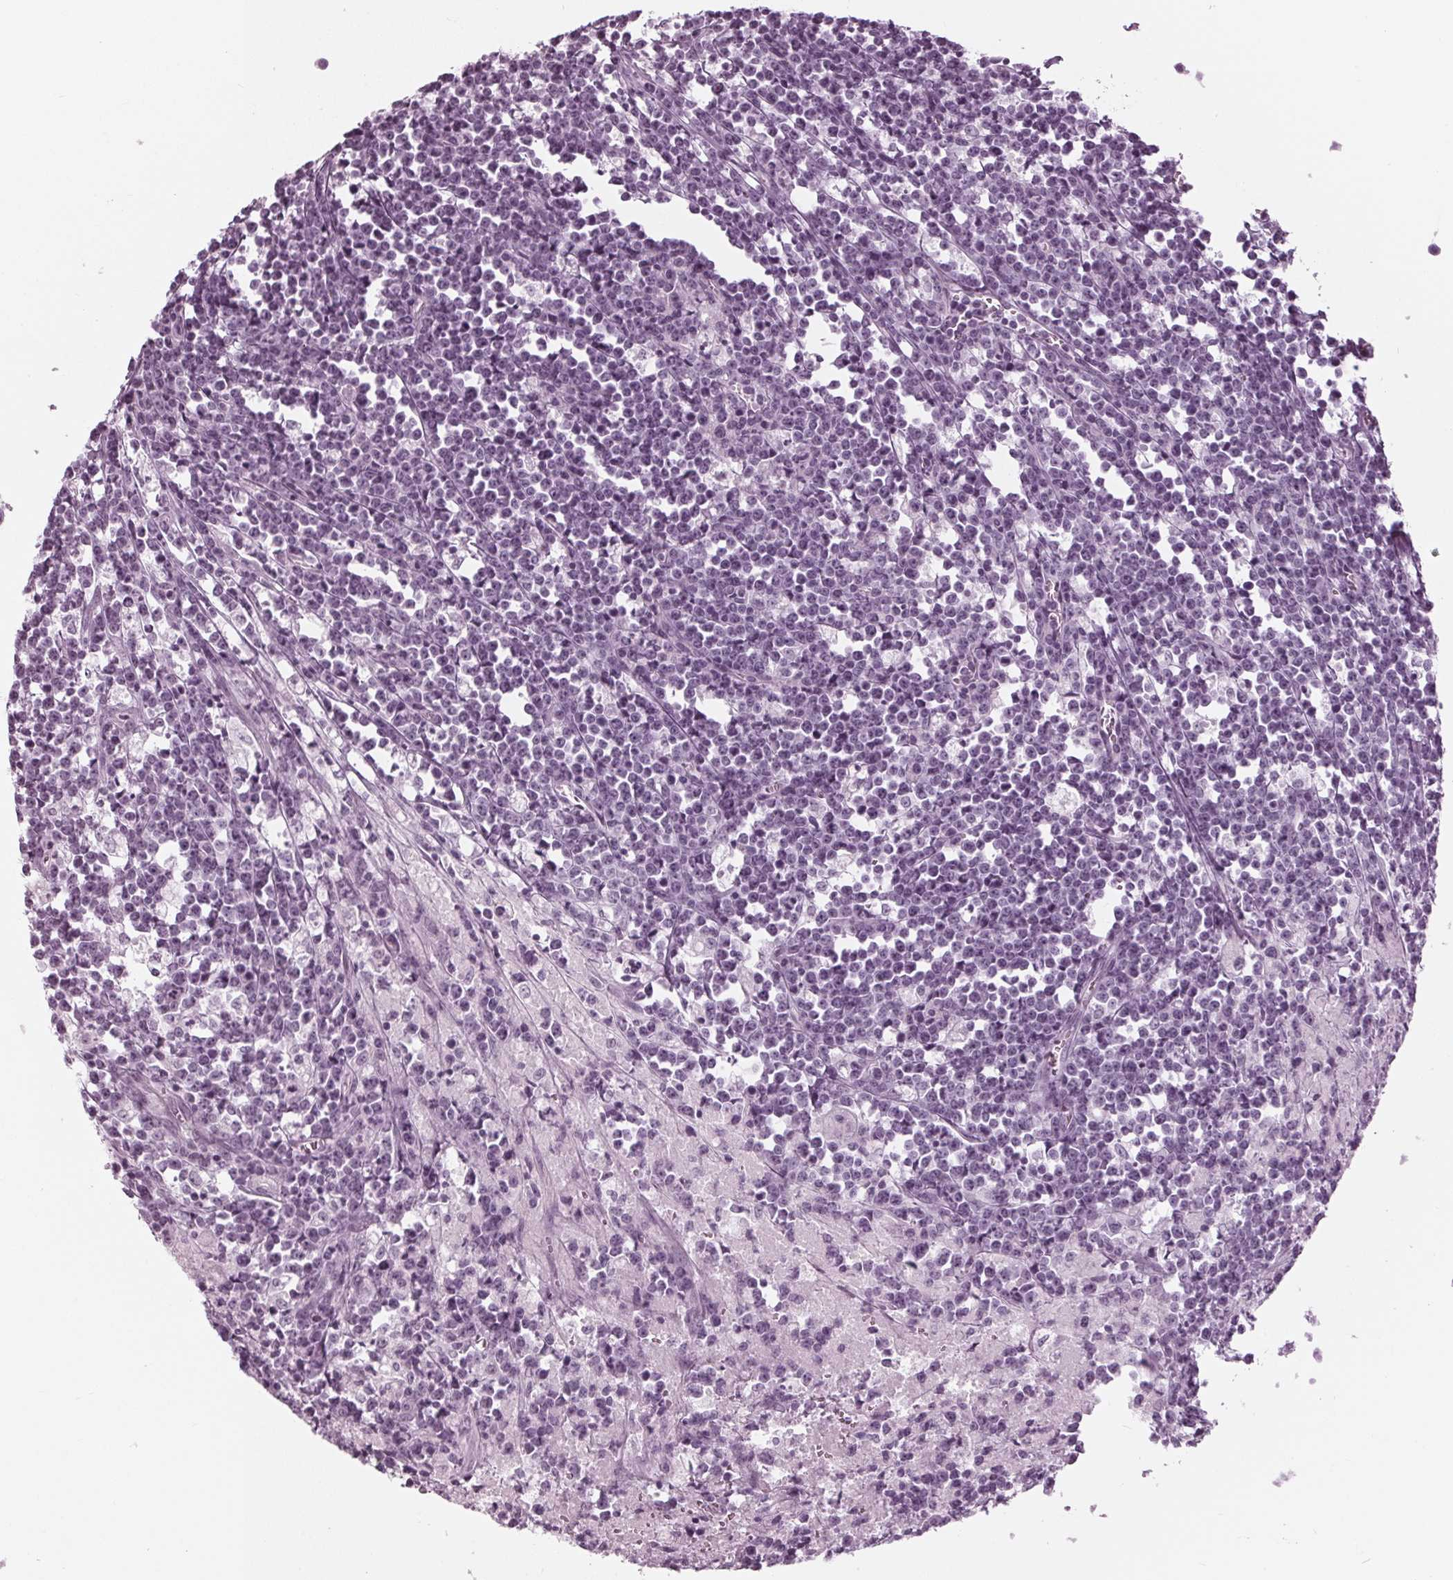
{"staining": {"intensity": "negative", "quantity": "none", "location": "none"}, "tissue": "lymphoma", "cell_type": "Tumor cells", "image_type": "cancer", "snomed": [{"axis": "morphology", "description": "Malignant lymphoma, non-Hodgkin's type, High grade"}, {"axis": "topography", "description": "Small intestine"}], "caption": "This image is of lymphoma stained with IHC to label a protein in brown with the nuclei are counter-stained blue. There is no staining in tumor cells.", "gene": "KRT28", "patient": {"sex": "female", "age": 56}}